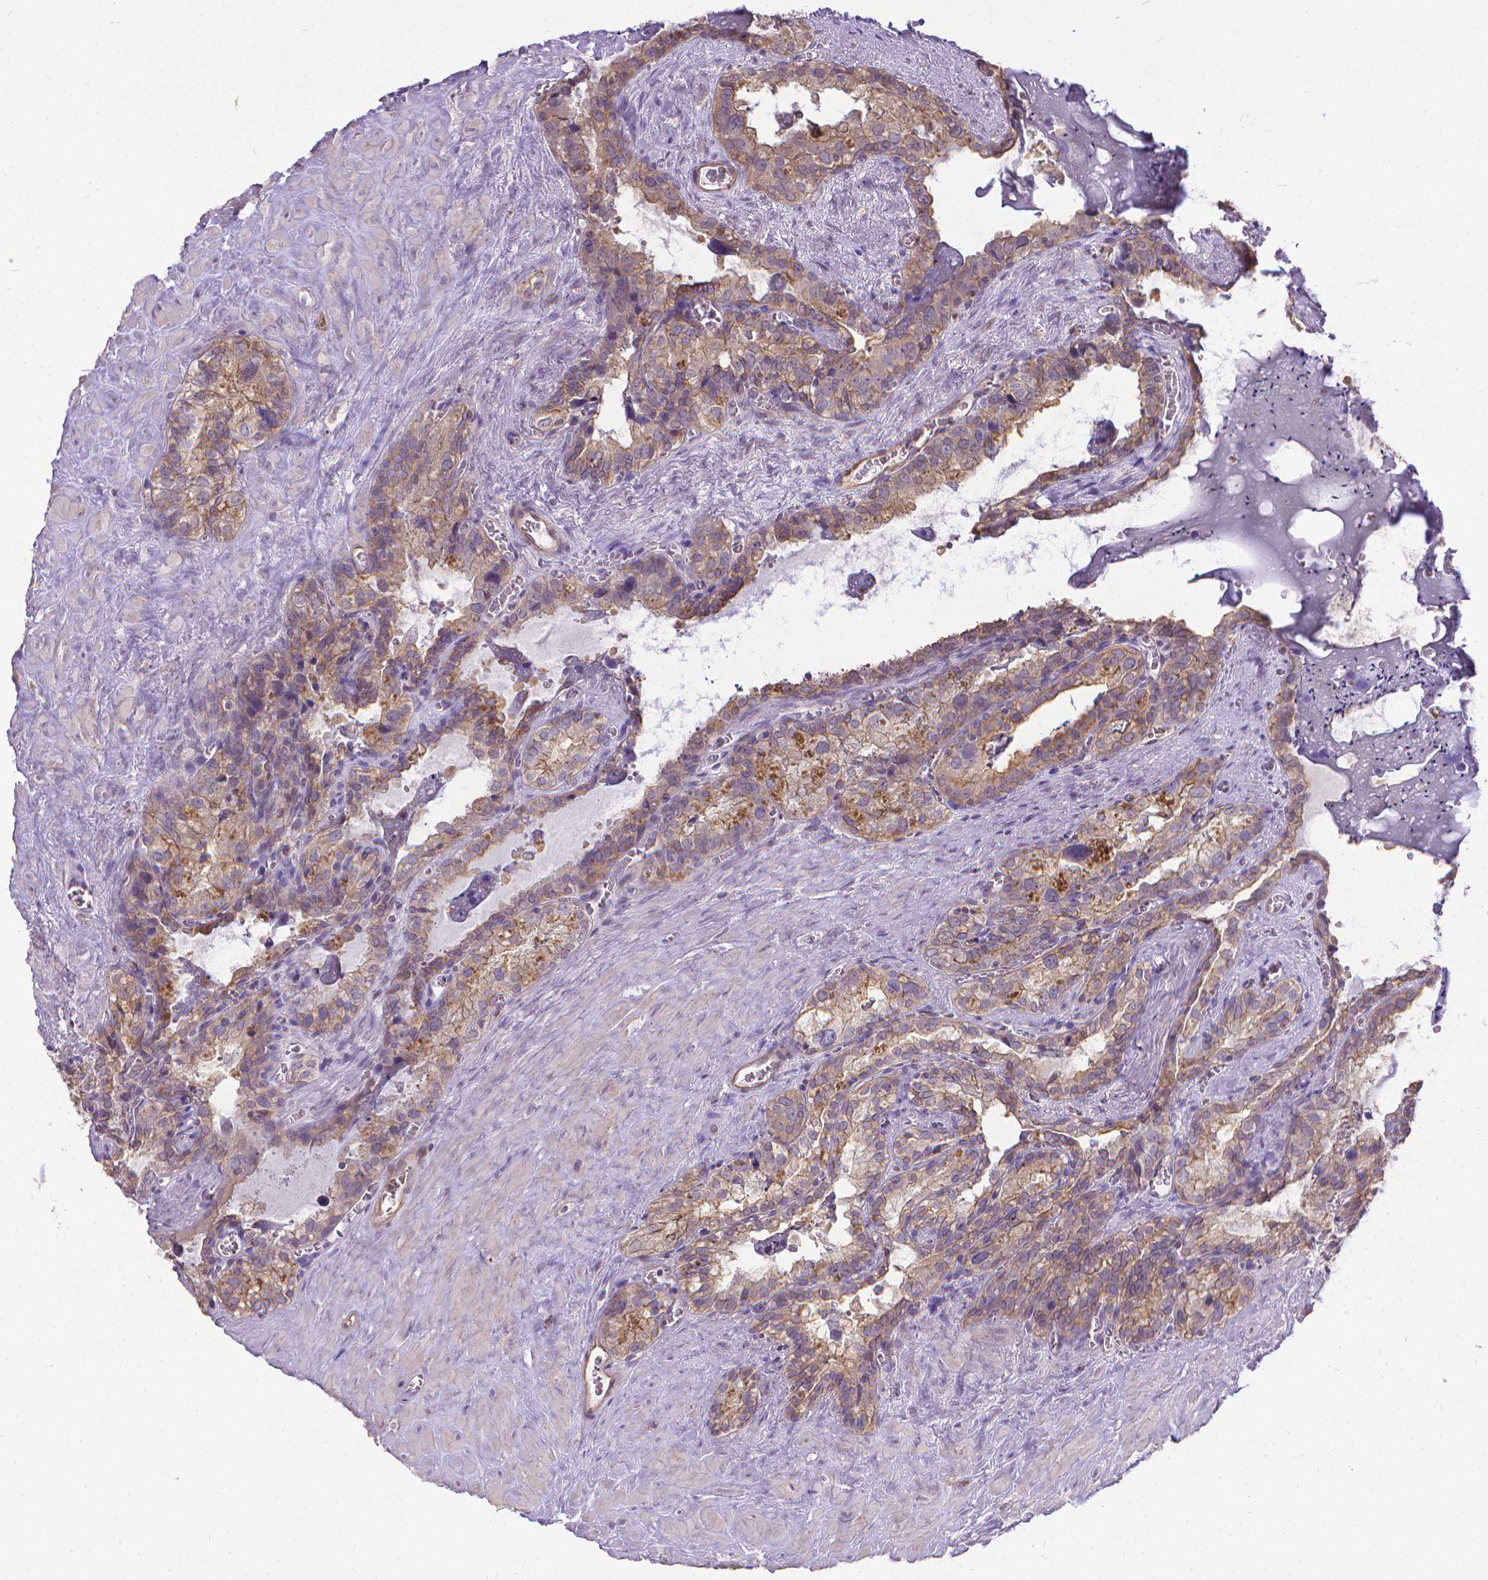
{"staining": {"intensity": "weak", "quantity": "25%-75%", "location": "cytoplasmic/membranous"}, "tissue": "seminal vesicle", "cell_type": "Glandular cells", "image_type": "normal", "snomed": [{"axis": "morphology", "description": "Normal tissue, NOS"}, {"axis": "topography", "description": "Prostate"}, {"axis": "topography", "description": "Seminal veicle"}], "caption": "The histopathology image displays staining of unremarkable seminal vesicle, revealing weak cytoplasmic/membranous protein positivity (brown color) within glandular cells. (Brightfield microscopy of DAB IHC at high magnification).", "gene": "CFAP299", "patient": {"sex": "male", "age": 71}}